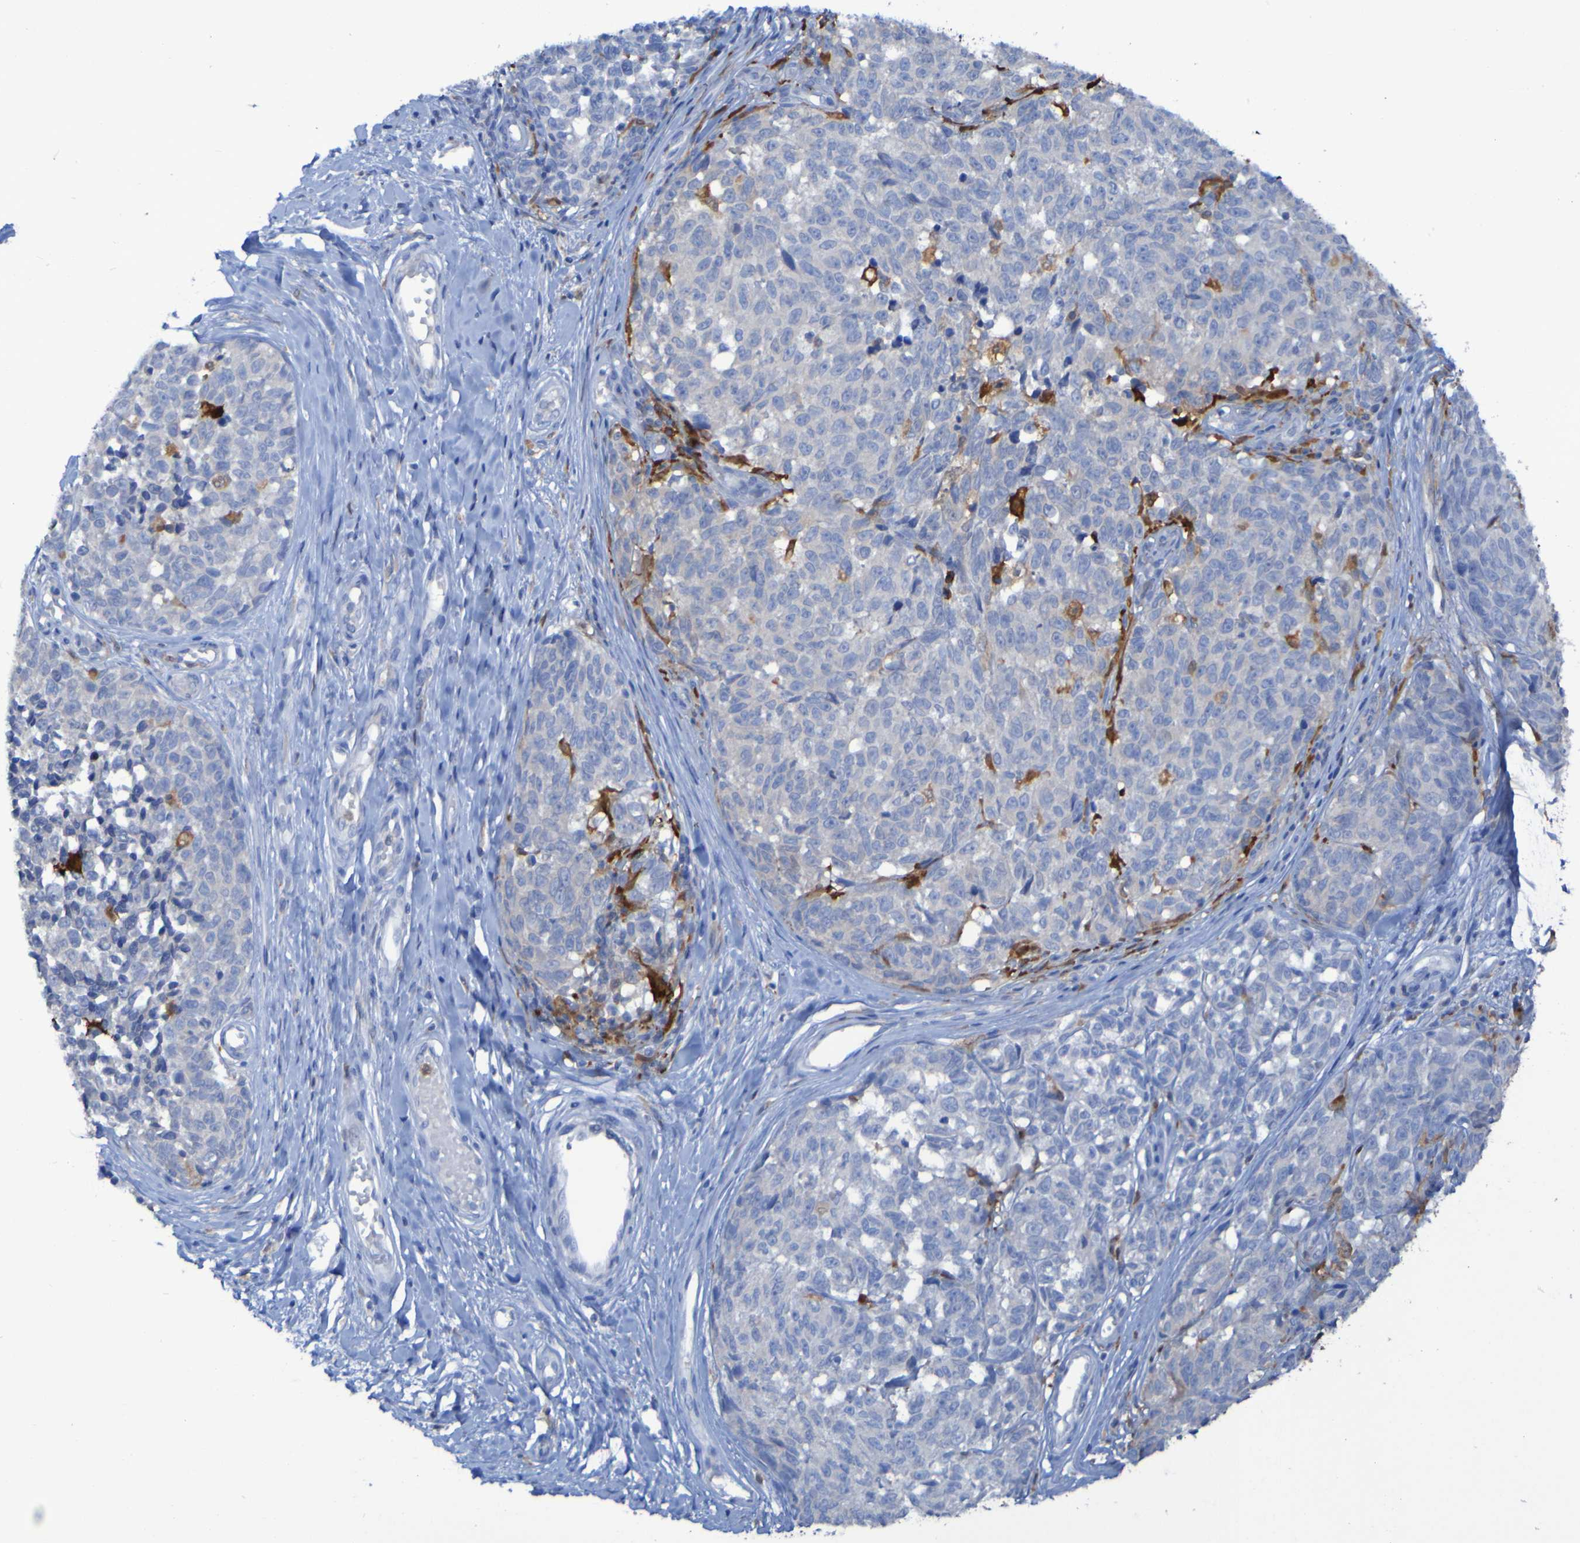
{"staining": {"intensity": "moderate", "quantity": "<25%", "location": "cytoplasmic/membranous"}, "tissue": "melanoma", "cell_type": "Tumor cells", "image_type": "cancer", "snomed": [{"axis": "morphology", "description": "Malignant melanoma, NOS"}, {"axis": "topography", "description": "Skin"}], "caption": "Protein expression by immunohistochemistry (IHC) demonstrates moderate cytoplasmic/membranous positivity in approximately <25% of tumor cells in malignant melanoma.", "gene": "MPPE1", "patient": {"sex": "female", "age": 64}}